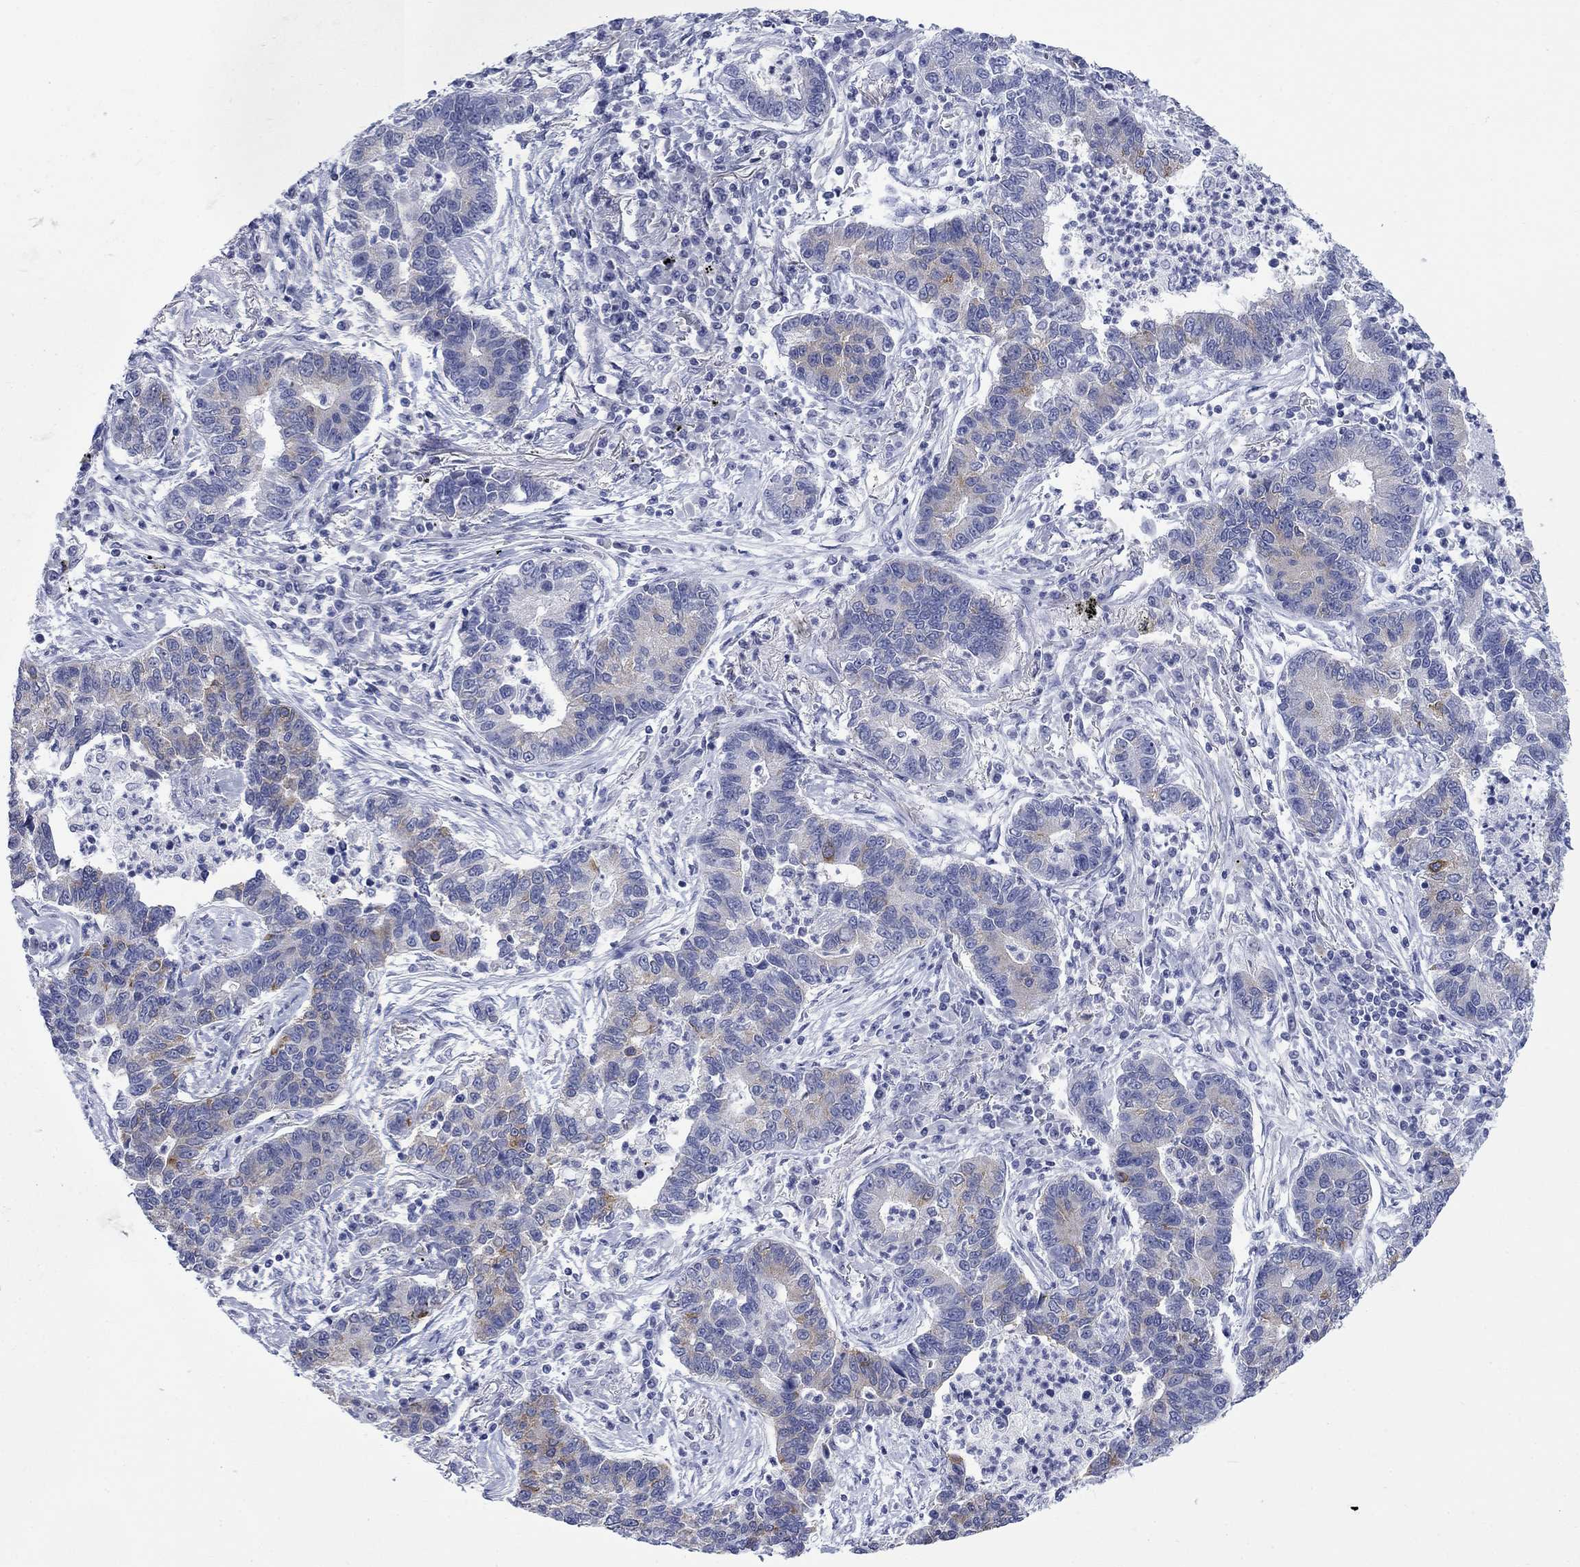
{"staining": {"intensity": "moderate", "quantity": "<25%", "location": "cytoplasmic/membranous"}, "tissue": "lung cancer", "cell_type": "Tumor cells", "image_type": "cancer", "snomed": [{"axis": "morphology", "description": "Adenocarcinoma, NOS"}, {"axis": "topography", "description": "Lung"}], "caption": "IHC (DAB) staining of human lung cancer (adenocarcinoma) demonstrates moderate cytoplasmic/membranous protein positivity in approximately <25% of tumor cells.", "gene": "IGF2BP3", "patient": {"sex": "female", "age": 57}}